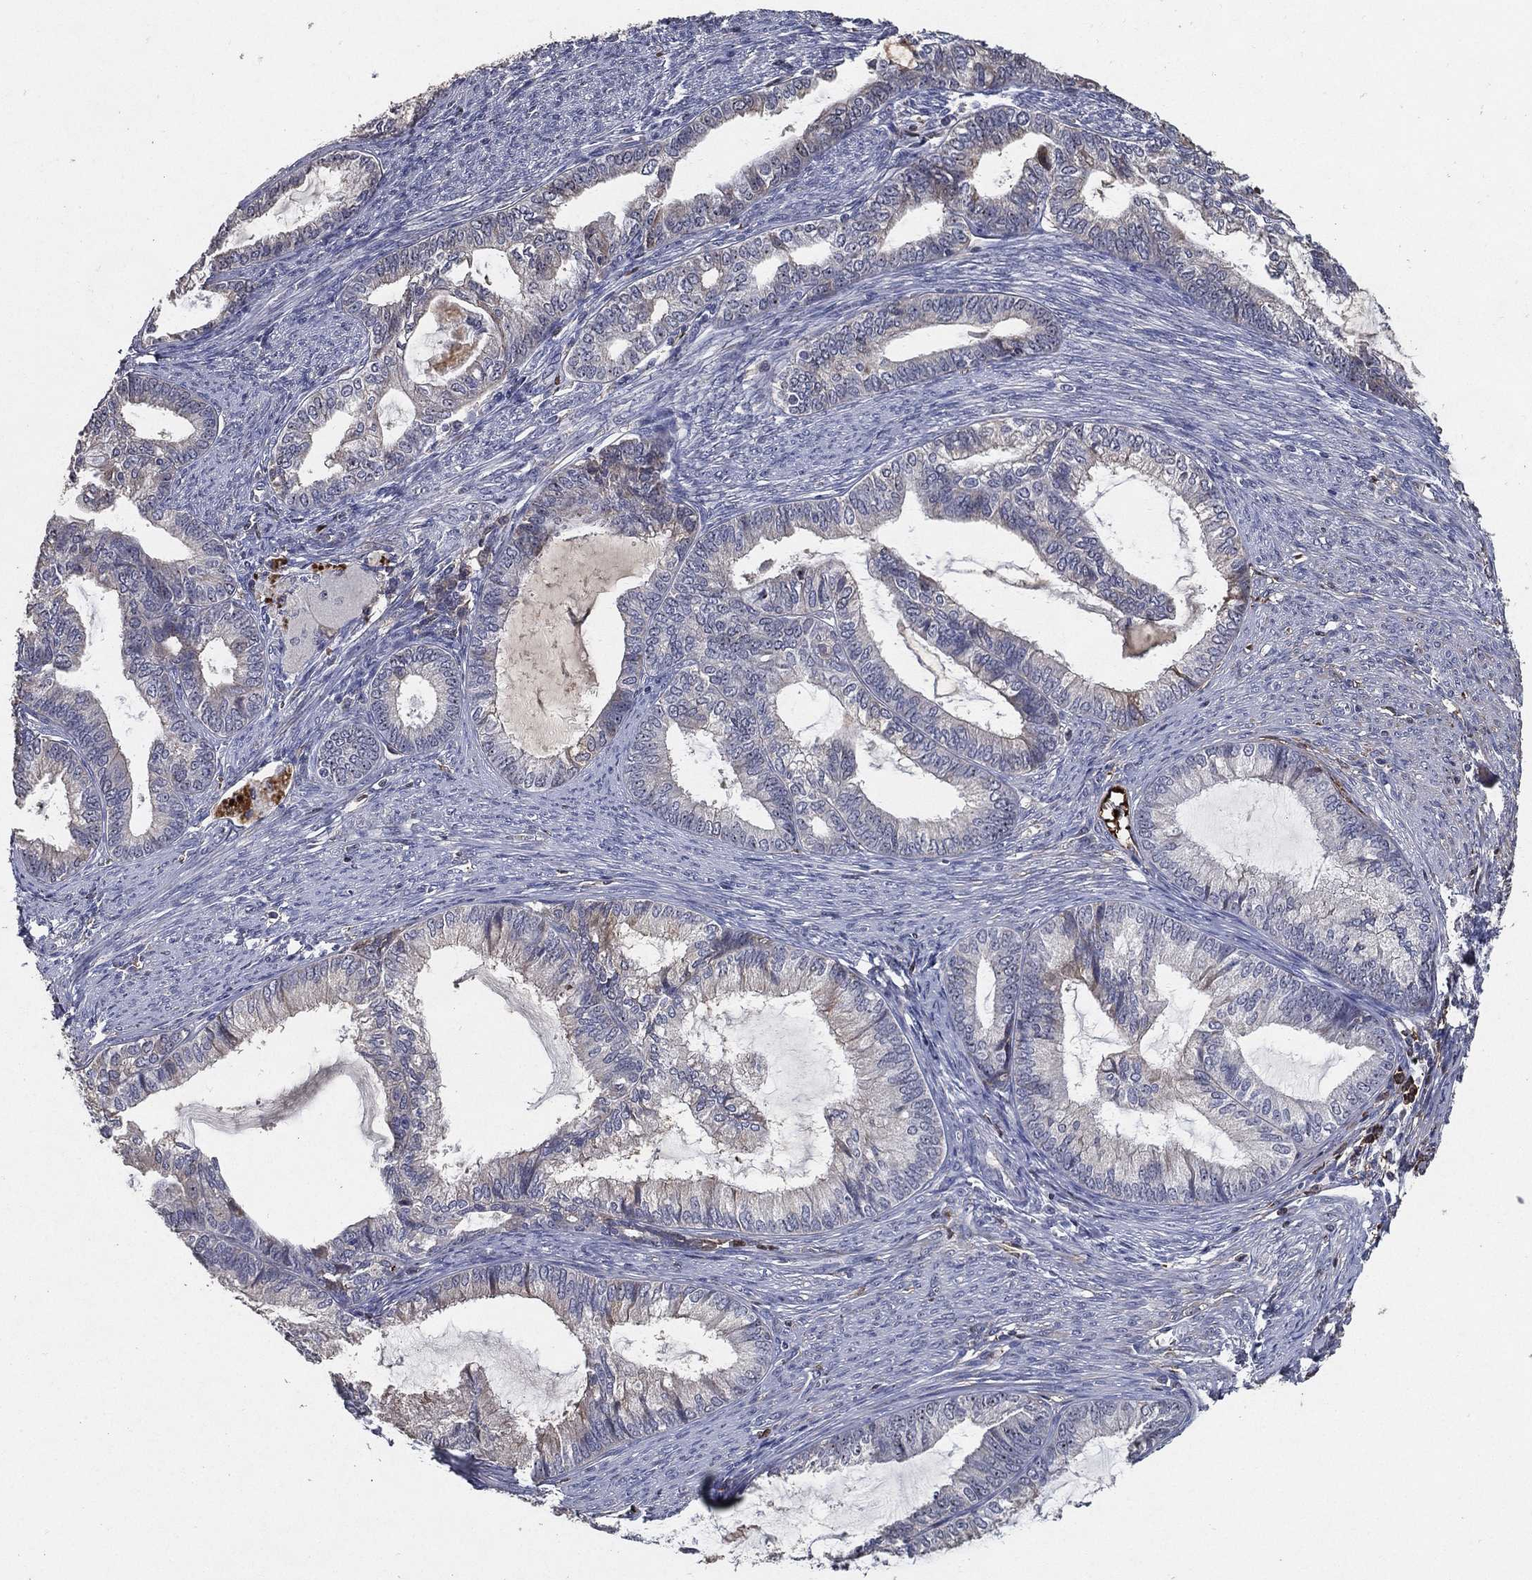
{"staining": {"intensity": "negative", "quantity": "none", "location": "none"}, "tissue": "endometrial cancer", "cell_type": "Tumor cells", "image_type": "cancer", "snomed": [{"axis": "morphology", "description": "Adenocarcinoma, NOS"}, {"axis": "topography", "description": "Endometrium"}], "caption": "Protein analysis of endometrial cancer (adenocarcinoma) exhibits no significant positivity in tumor cells.", "gene": "EFNA1", "patient": {"sex": "female", "age": 86}}